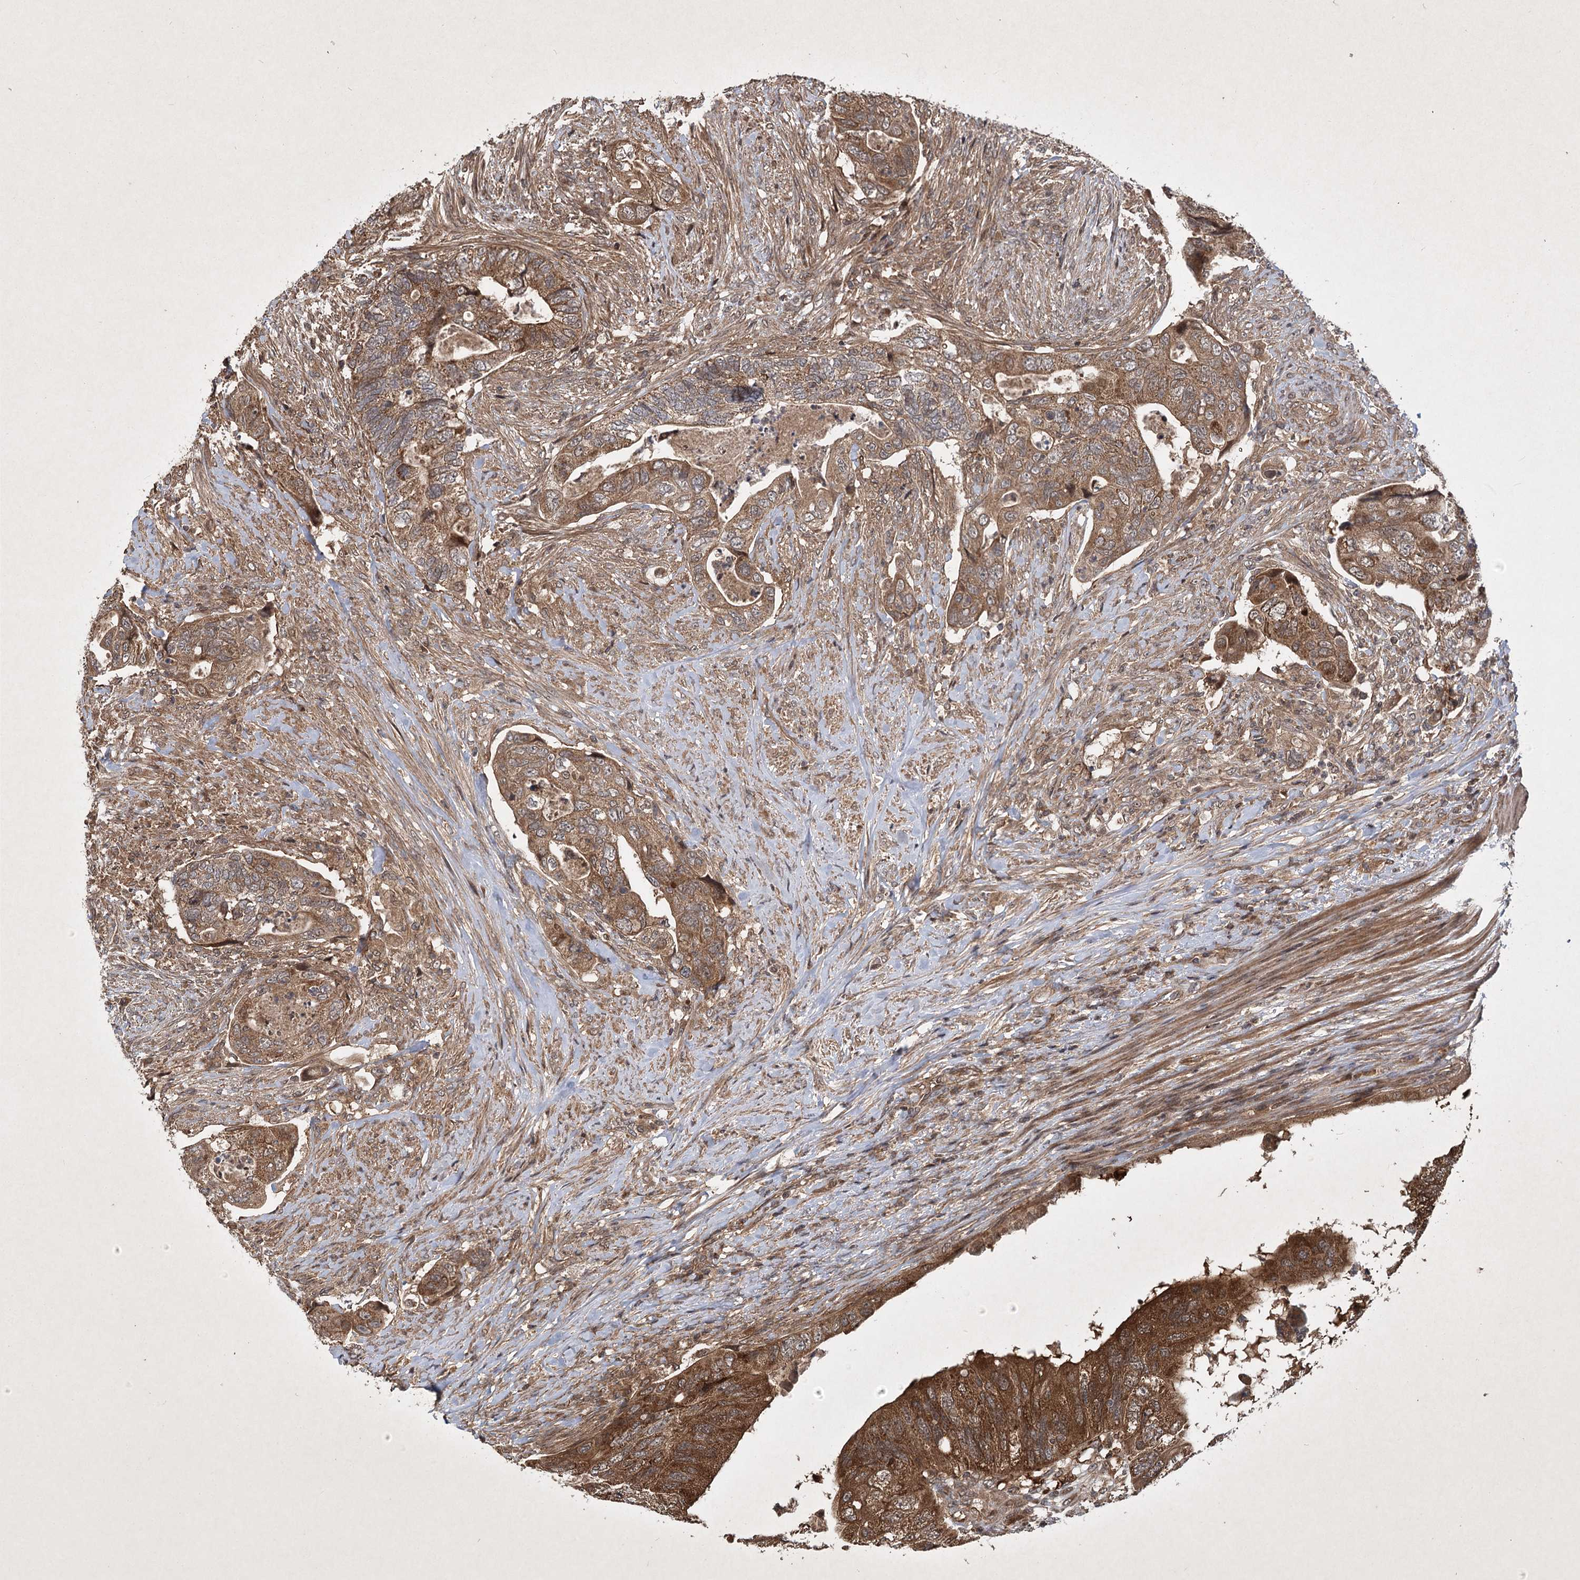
{"staining": {"intensity": "moderate", "quantity": ">75%", "location": "cytoplasmic/membranous"}, "tissue": "colorectal cancer", "cell_type": "Tumor cells", "image_type": "cancer", "snomed": [{"axis": "morphology", "description": "Adenocarcinoma, NOS"}, {"axis": "topography", "description": "Rectum"}], "caption": "A medium amount of moderate cytoplasmic/membranous positivity is identified in about >75% of tumor cells in colorectal adenocarcinoma tissue. The staining was performed using DAB (3,3'-diaminobenzidine) to visualize the protein expression in brown, while the nuclei were stained in blue with hematoxylin (Magnification: 20x).", "gene": "INSIG2", "patient": {"sex": "male", "age": 63}}